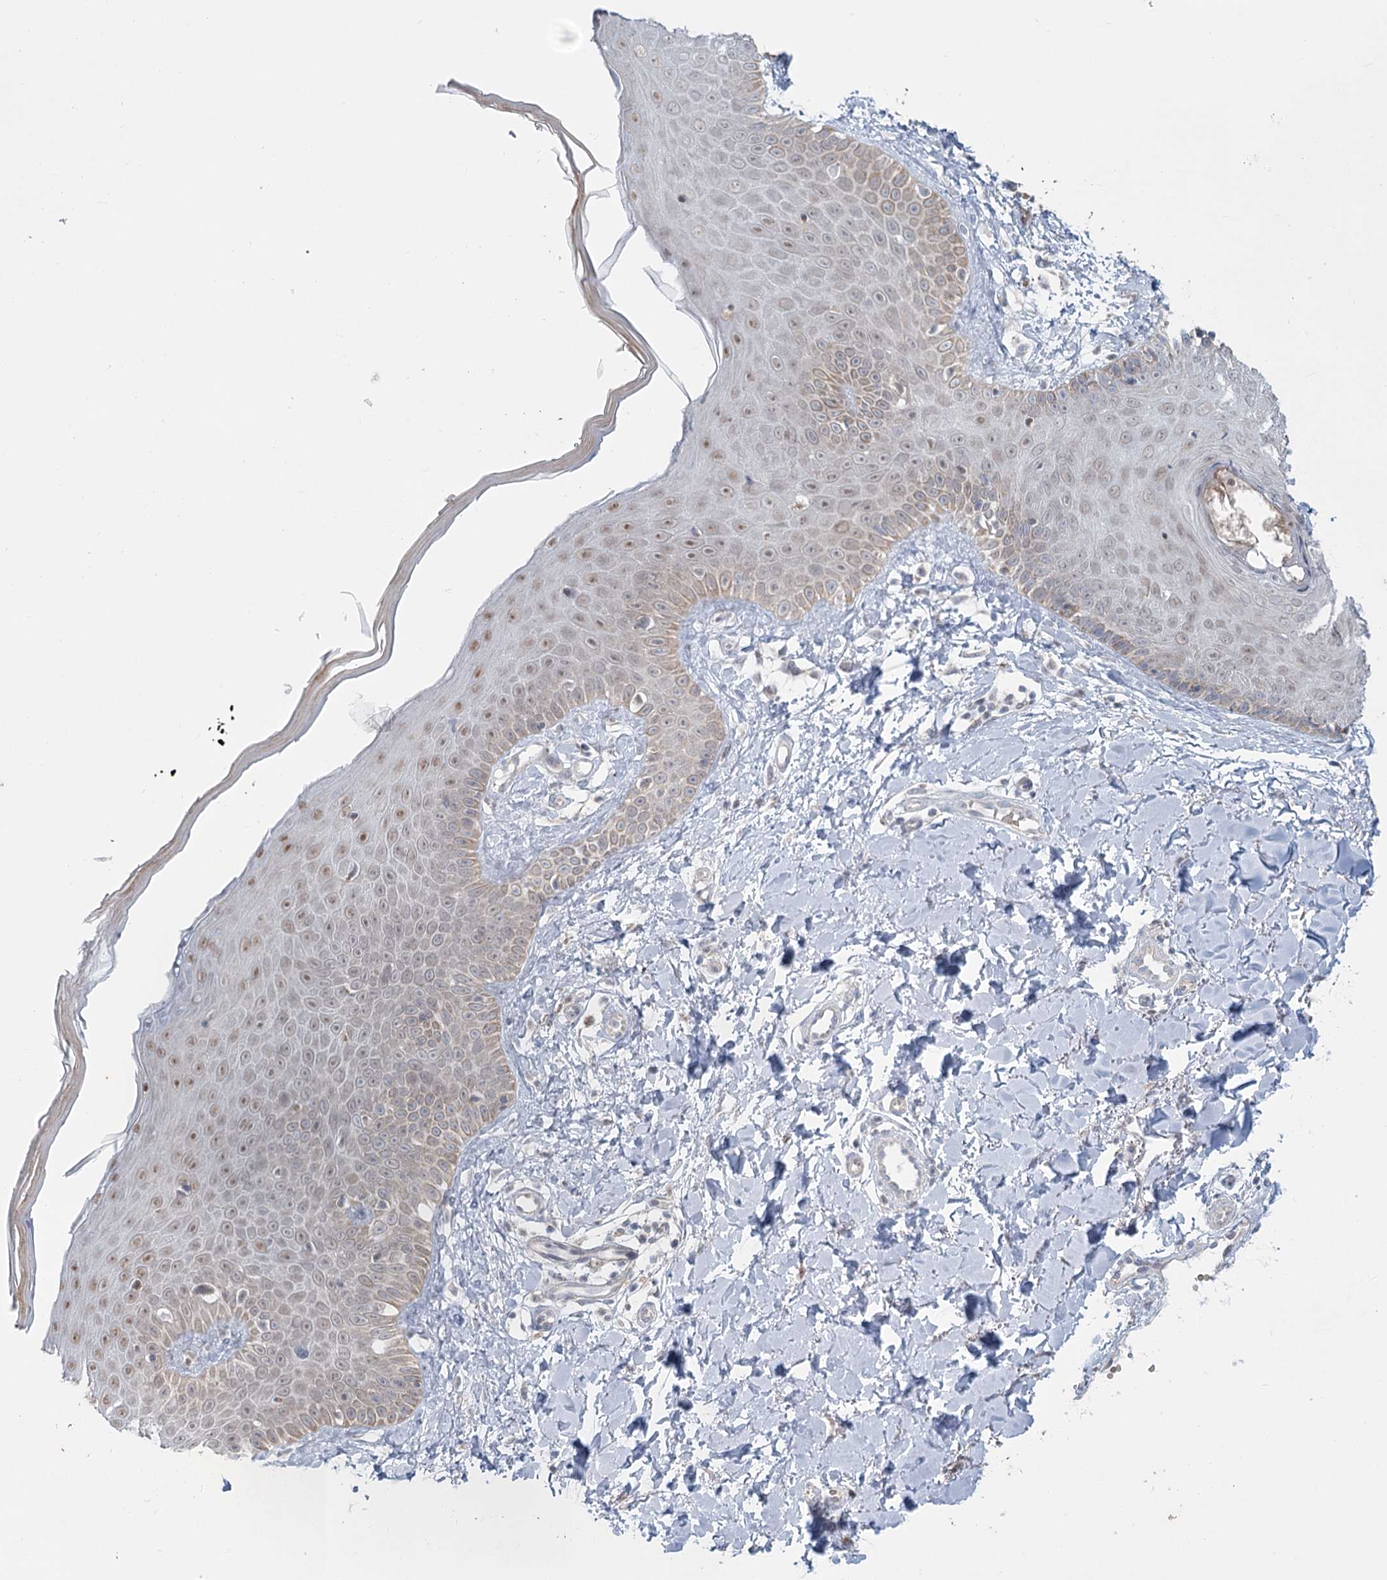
{"staining": {"intensity": "negative", "quantity": "none", "location": "none"}, "tissue": "skin", "cell_type": "Fibroblasts", "image_type": "normal", "snomed": [{"axis": "morphology", "description": "Normal tissue, NOS"}, {"axis": "topography", "description": "Skin"}], "caption": "DAB (3,3'-diaminobenzidine) immunohistochemical staining of unremarkable human skin demonstrates no significant staining in fibroblasts. Brightfield microscopy of immunohistochemistry stained with DAB (brown) and hematoxylin (blue), captured at high magnification.", "gene": "MTG1", "patient": {"sex": "male", "age": 52}}